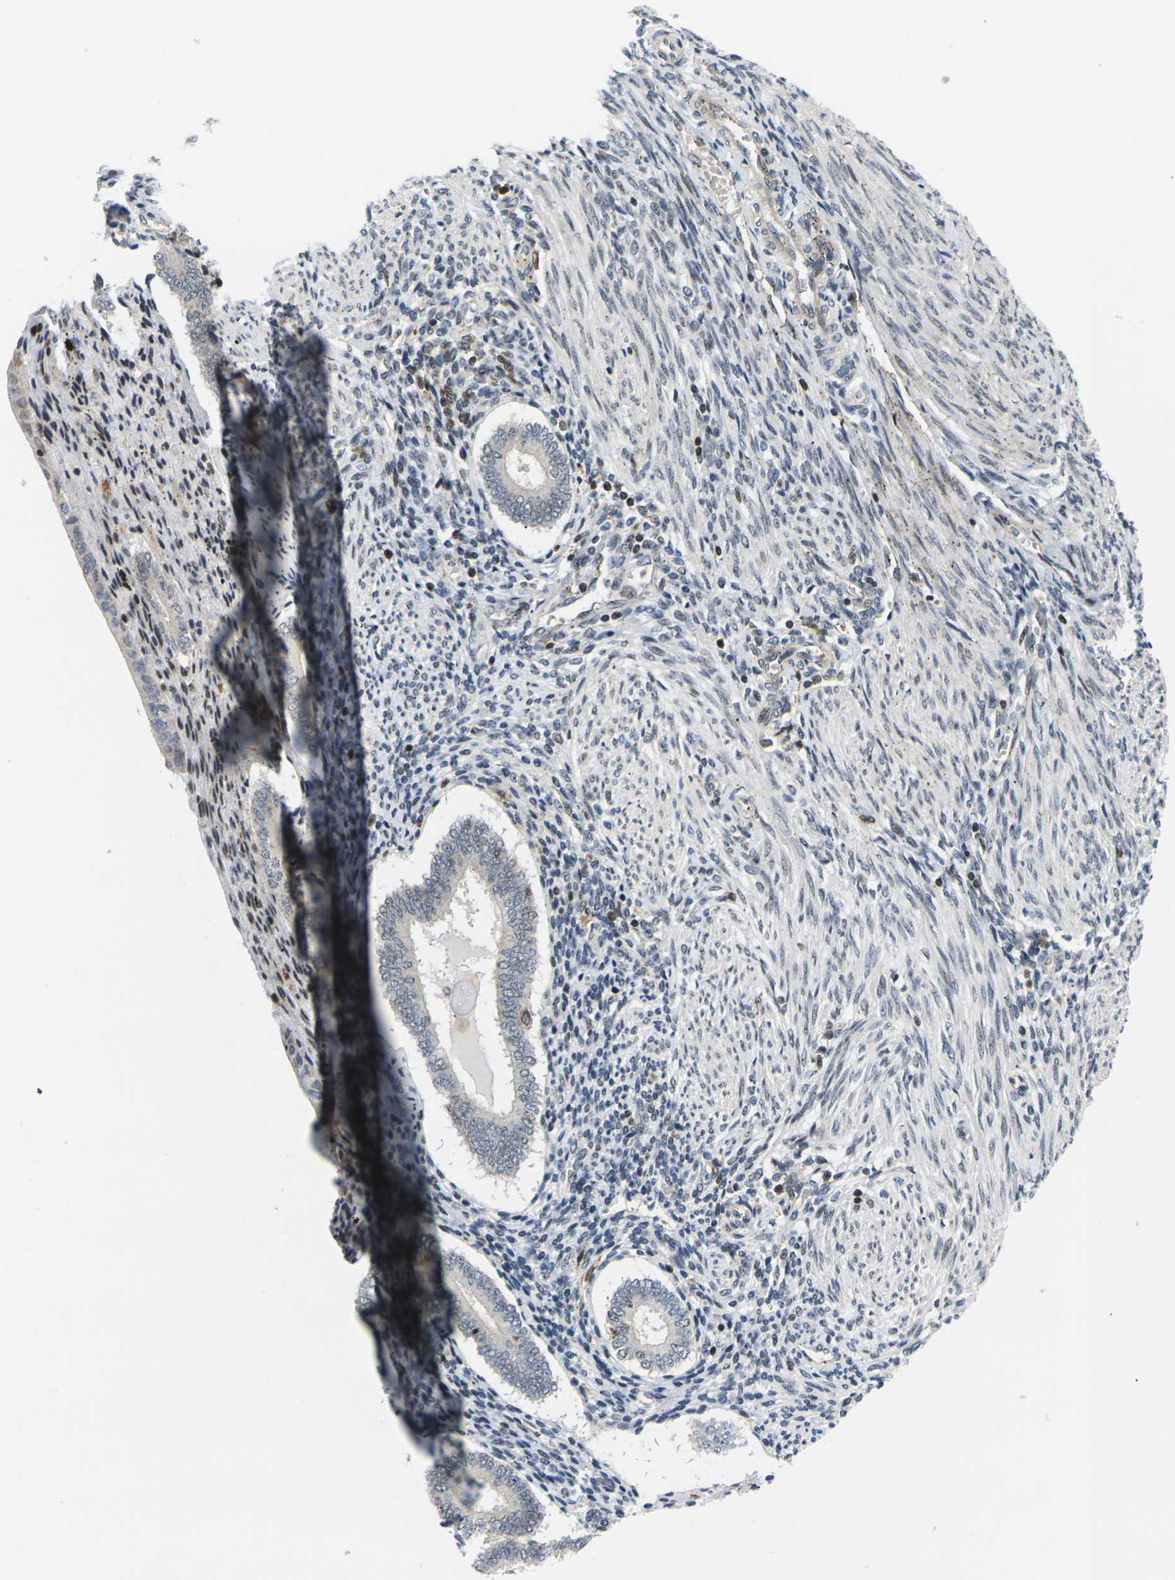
{"staining": {"intensity": "negative", "quantity": "none", "location": "none"}, "tissue": "endometrium", "cell_type": "Cells in endometrial stroma", "image_type": "normal", "snomed": [{"axis": "morphology", "description": "Normal tissue, NOS"}, {"axis": "topography", "description": "Endometrium"}], "caption": "This is an immunohistochemistry (IHC) micrograph of unremarkable human endometrium. There is no expression in cells in endometrial stroma.", "gene": "RPS6KA3", "patient": {"sex": "female", "age": 42}}